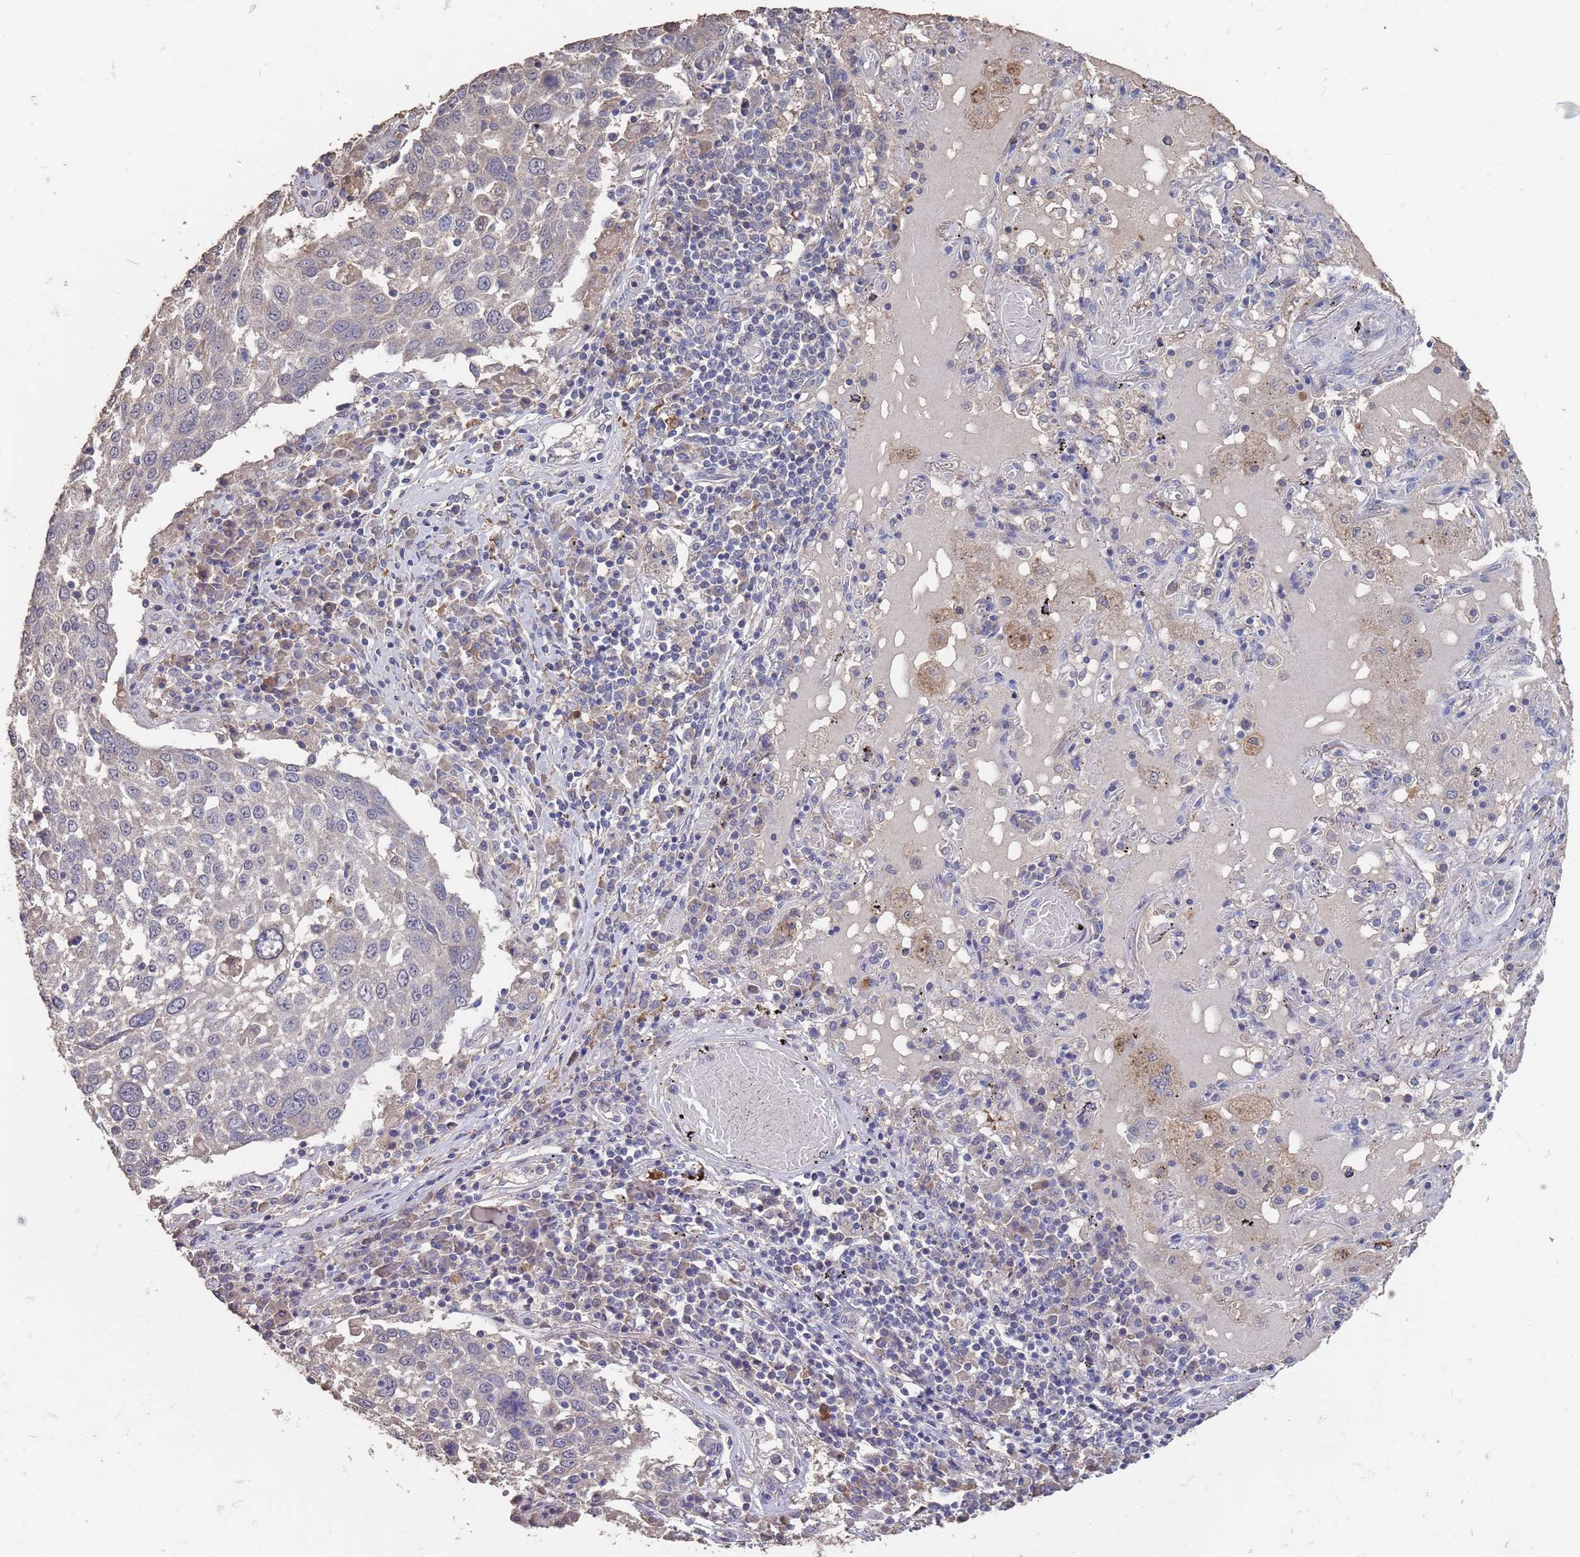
{"staining": {"intensity": "weak", "quantity": "<25%", "location": "cytoplasmic/membranous"}, "tissue": "lung cancer", "cell_type": "Tumor cells", "image_type": "cancer", "snomed": [{"axis": "morphology", "description": "Squamous cell carcinoma, NOS"}, {"axis": "topography", "description": "Lung"}], "caption": "The immunohistochemistry image has no significant expression in tumor cells of lung cancer tissue.", "gene": "BTBD18", "patient": {"sex": "male", "age": 65}}